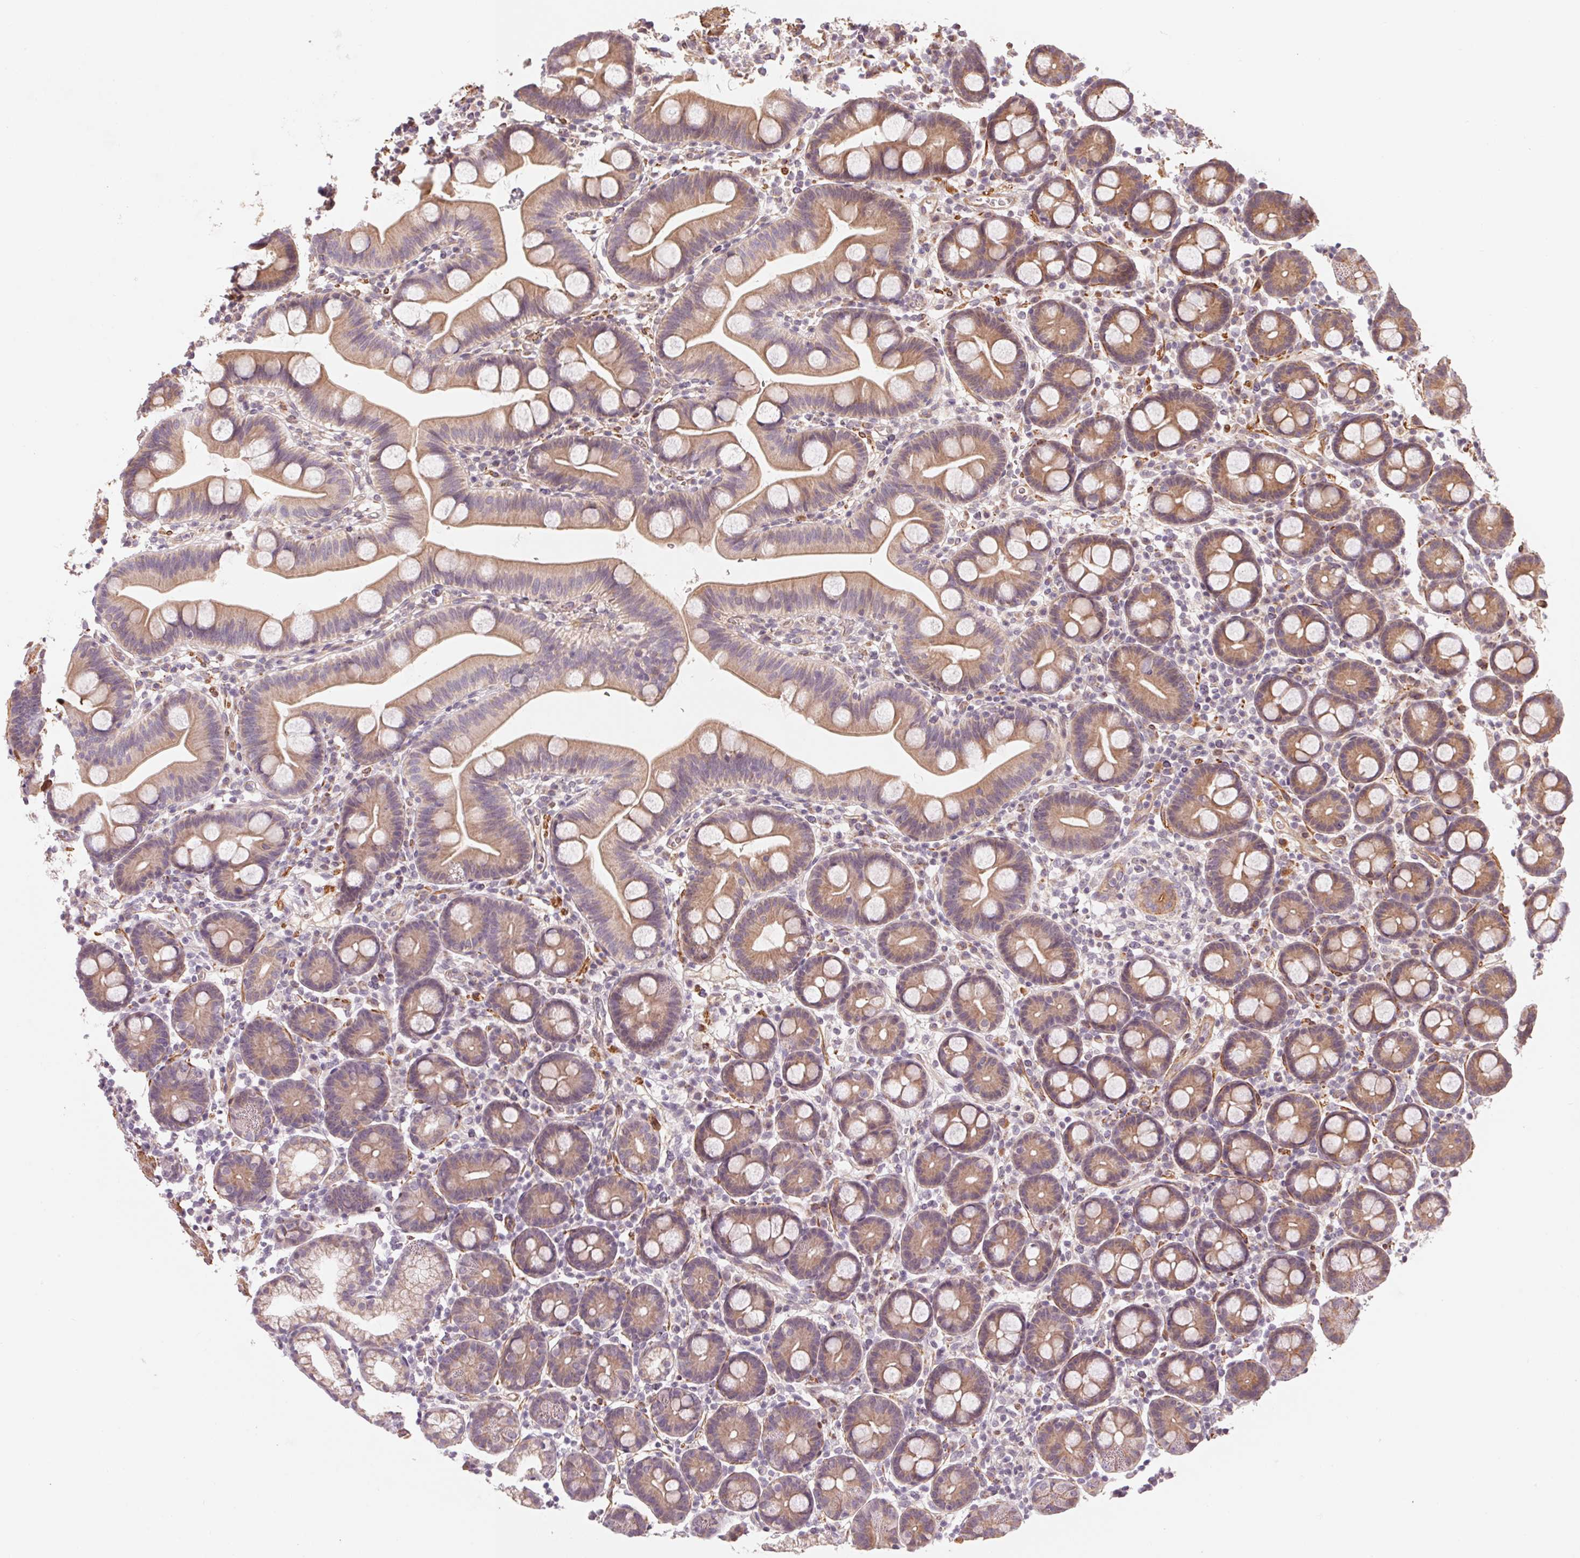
{"staining": {"intensity": "moderate", "quantity": "25%-75%", "location": "cytoplasmic/membranous"}, "tissue": "duodenum", "cell_type": "Glandular cells", "image_type": "normal", "snomed": [{"axis": "morphology", "description": "Normal tissue, NOS"}, {"axis": "topography", "description": "Pancreas"}, {"axis": "topography", "description": "Duodenum"}], "caption": "Protein staining by immunohistochemistry (IHC) displays moderate cytoplasmic/membranous positivity in approximately 25%-75% of glandular cells in normal duodenum.", "gene": "CCDC112", "patient": {"sex": "male", "age": 59}}